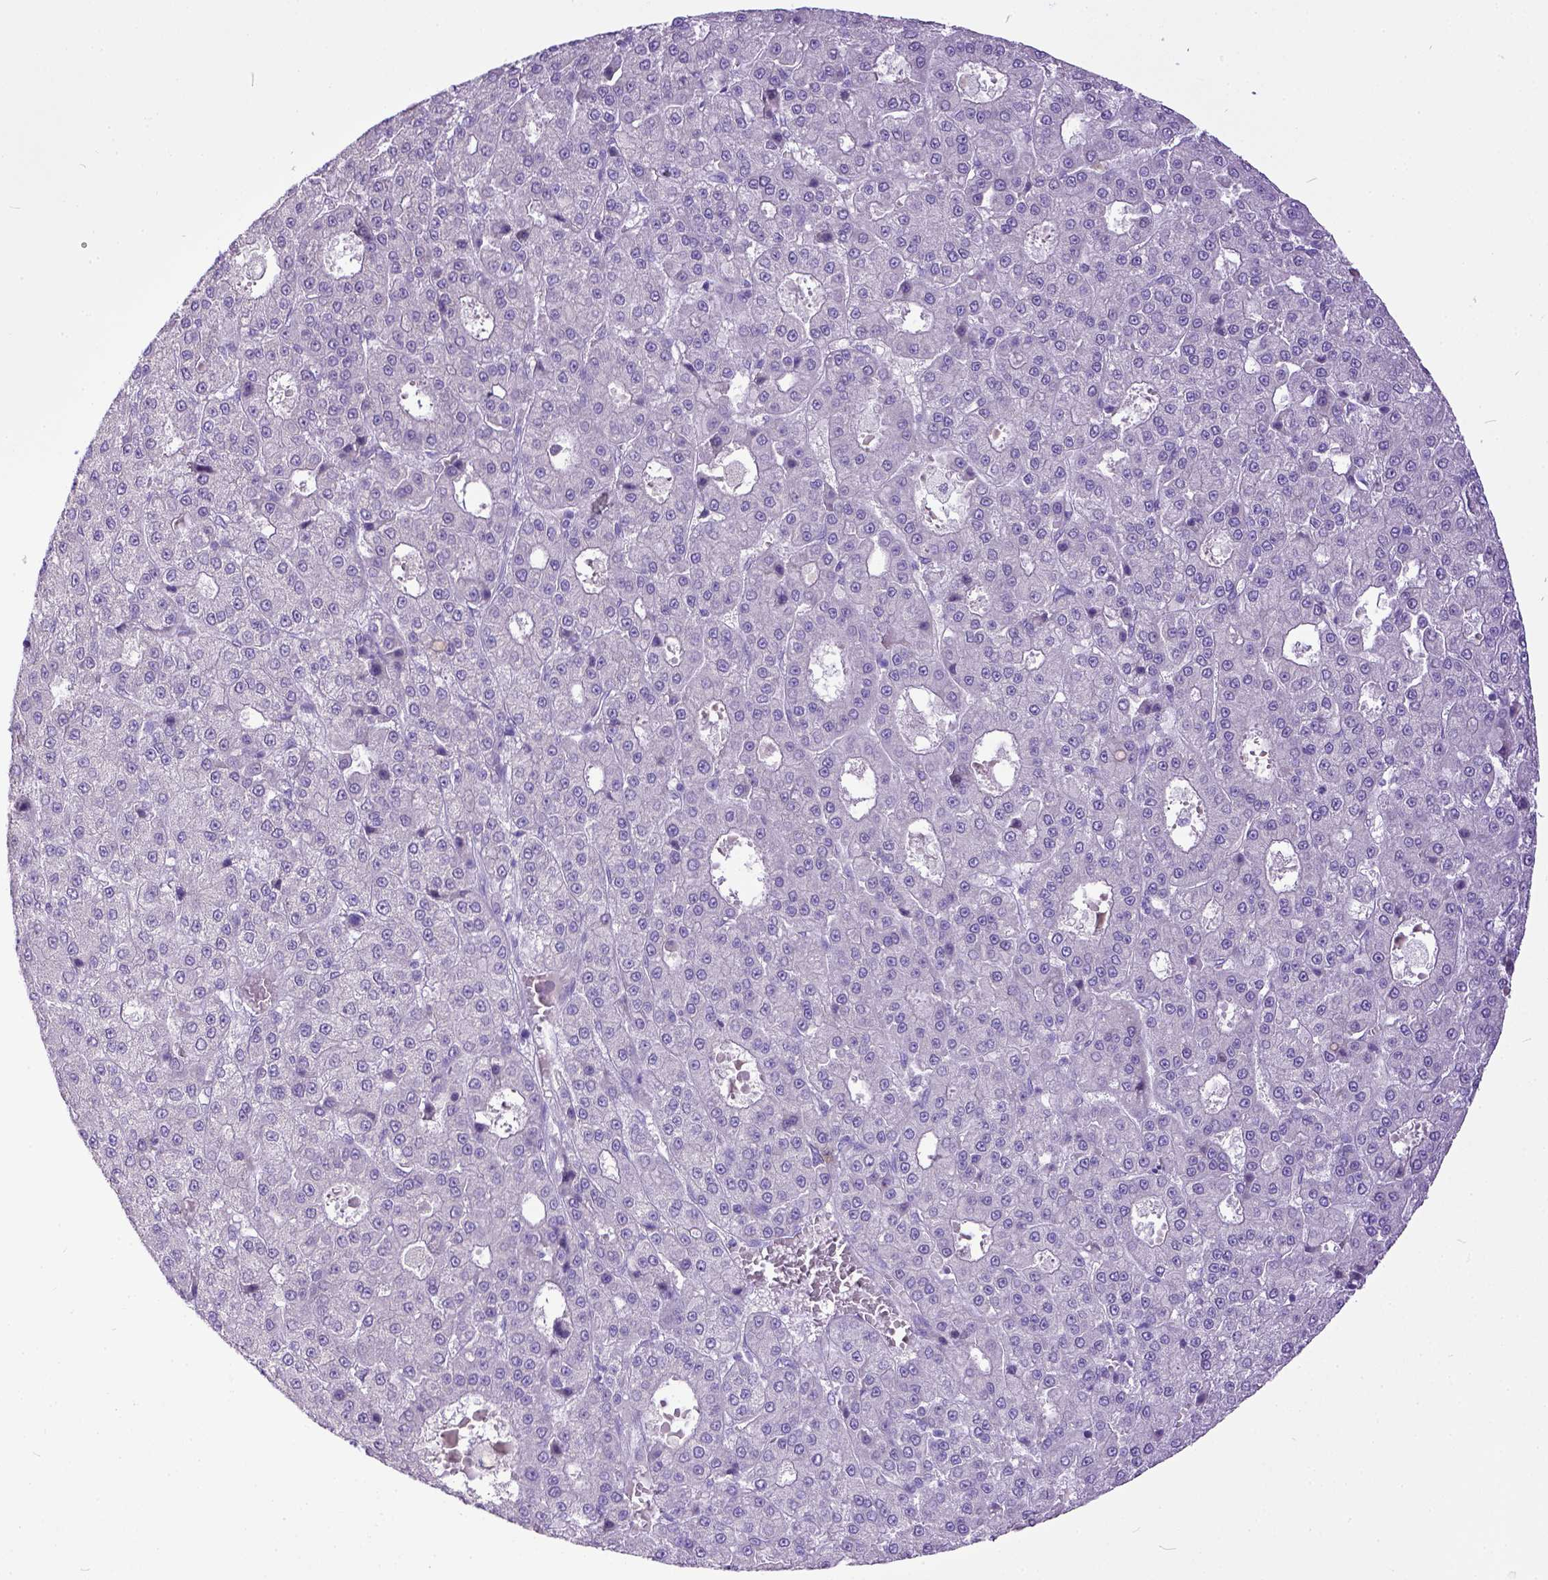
{"staining": {"intensity": "negative", "quantity": "none", "location": "none"}, "tissue": "liver cancer", "cell_type": "Tumor cells", "image_type": "cancer", "snomed": [{"axis": "morphology", "description": "Carcinoma, Hepatocellular, NOS"}, {"axis": "topography", "description": "Liver"}], "caption": "The photomicrograph reveals no staining of tumor cells in hepatocellular carcinoma (liver). (DAB IHC with hematoxylin counter stain).", "gene": "KIT", "patient": {"sex": "male", "age": 70}}